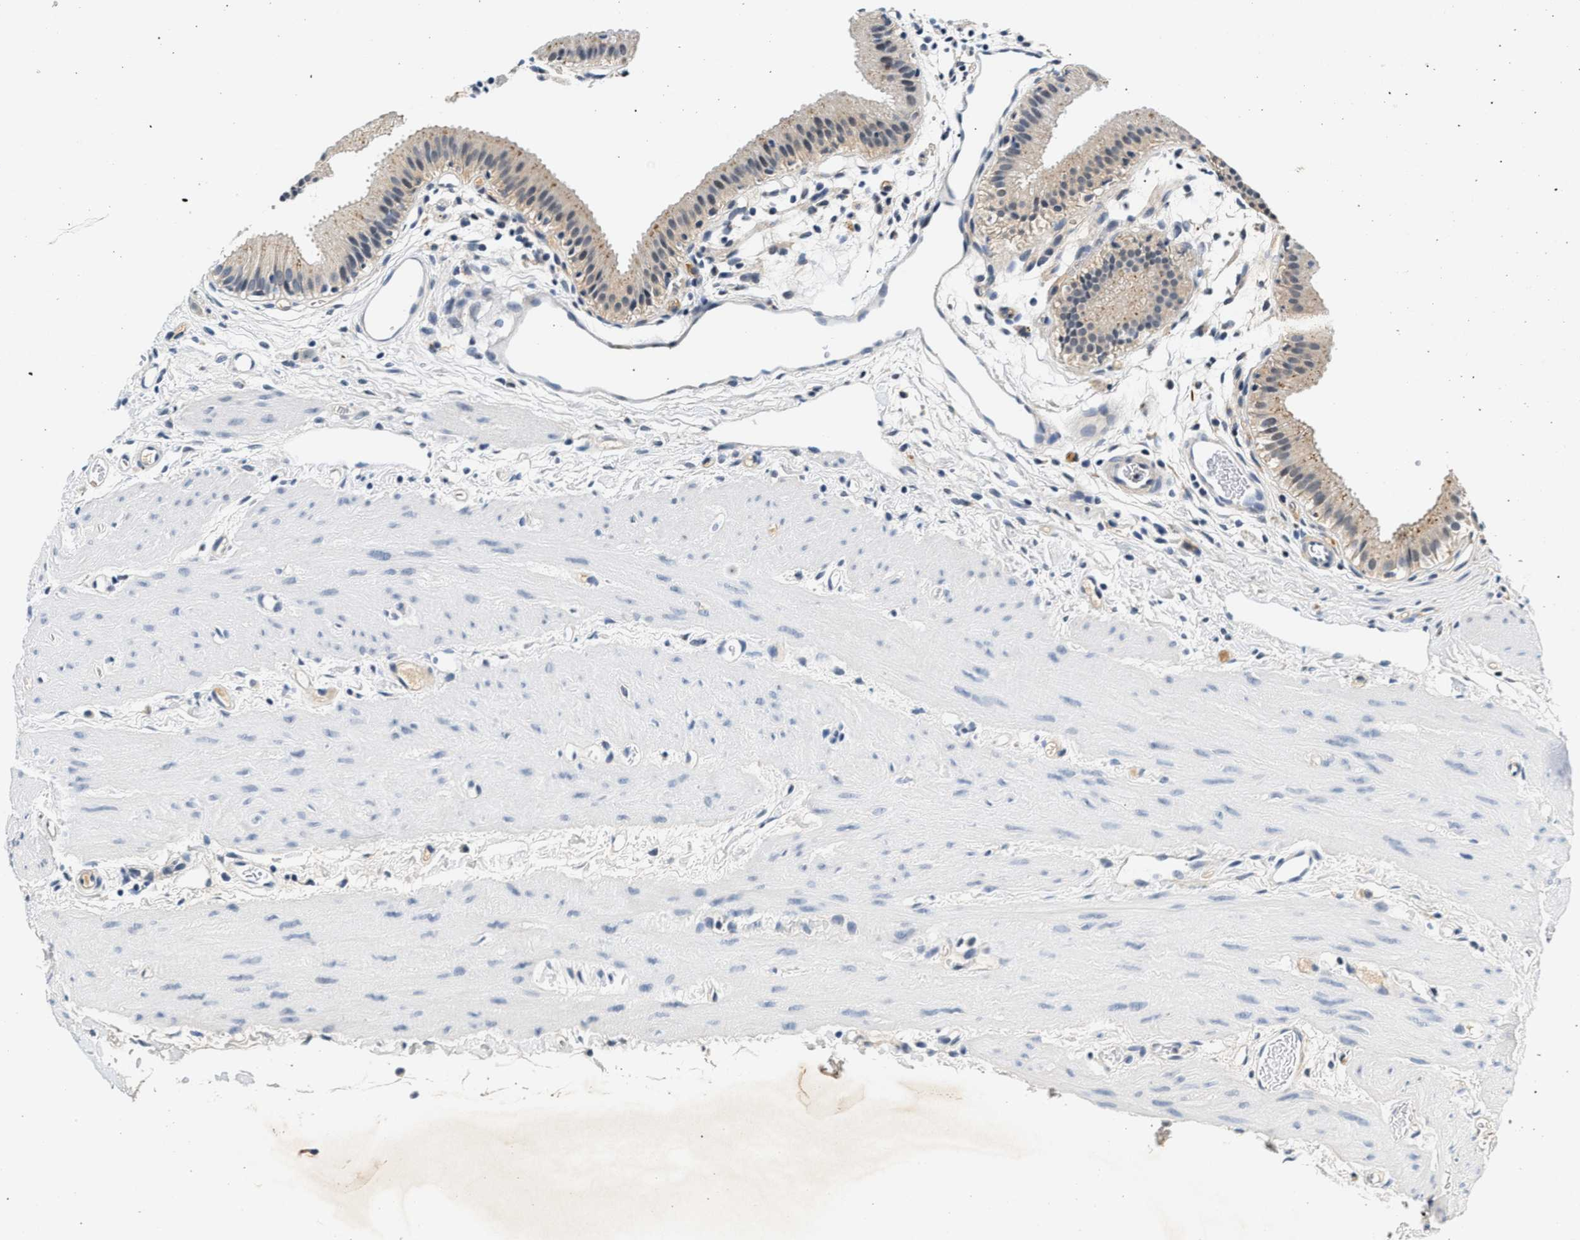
{"staining": {"intensity": "negative", "quantity": "none", "location": "none"}, "tissue": "gallbladder", "cell_type": "Glandular cells", "image_type": "normal", "snomed": [{"axis": "morphology", "description": "Normal tissue, NOS"}, {"axis": "topography", "description": "Gallbladder"}], "caption": "An image of human gallbladder is negative for staining in glandular cells.", "gene": "MED22", "patient": {"sex": "female", "age": 26}}